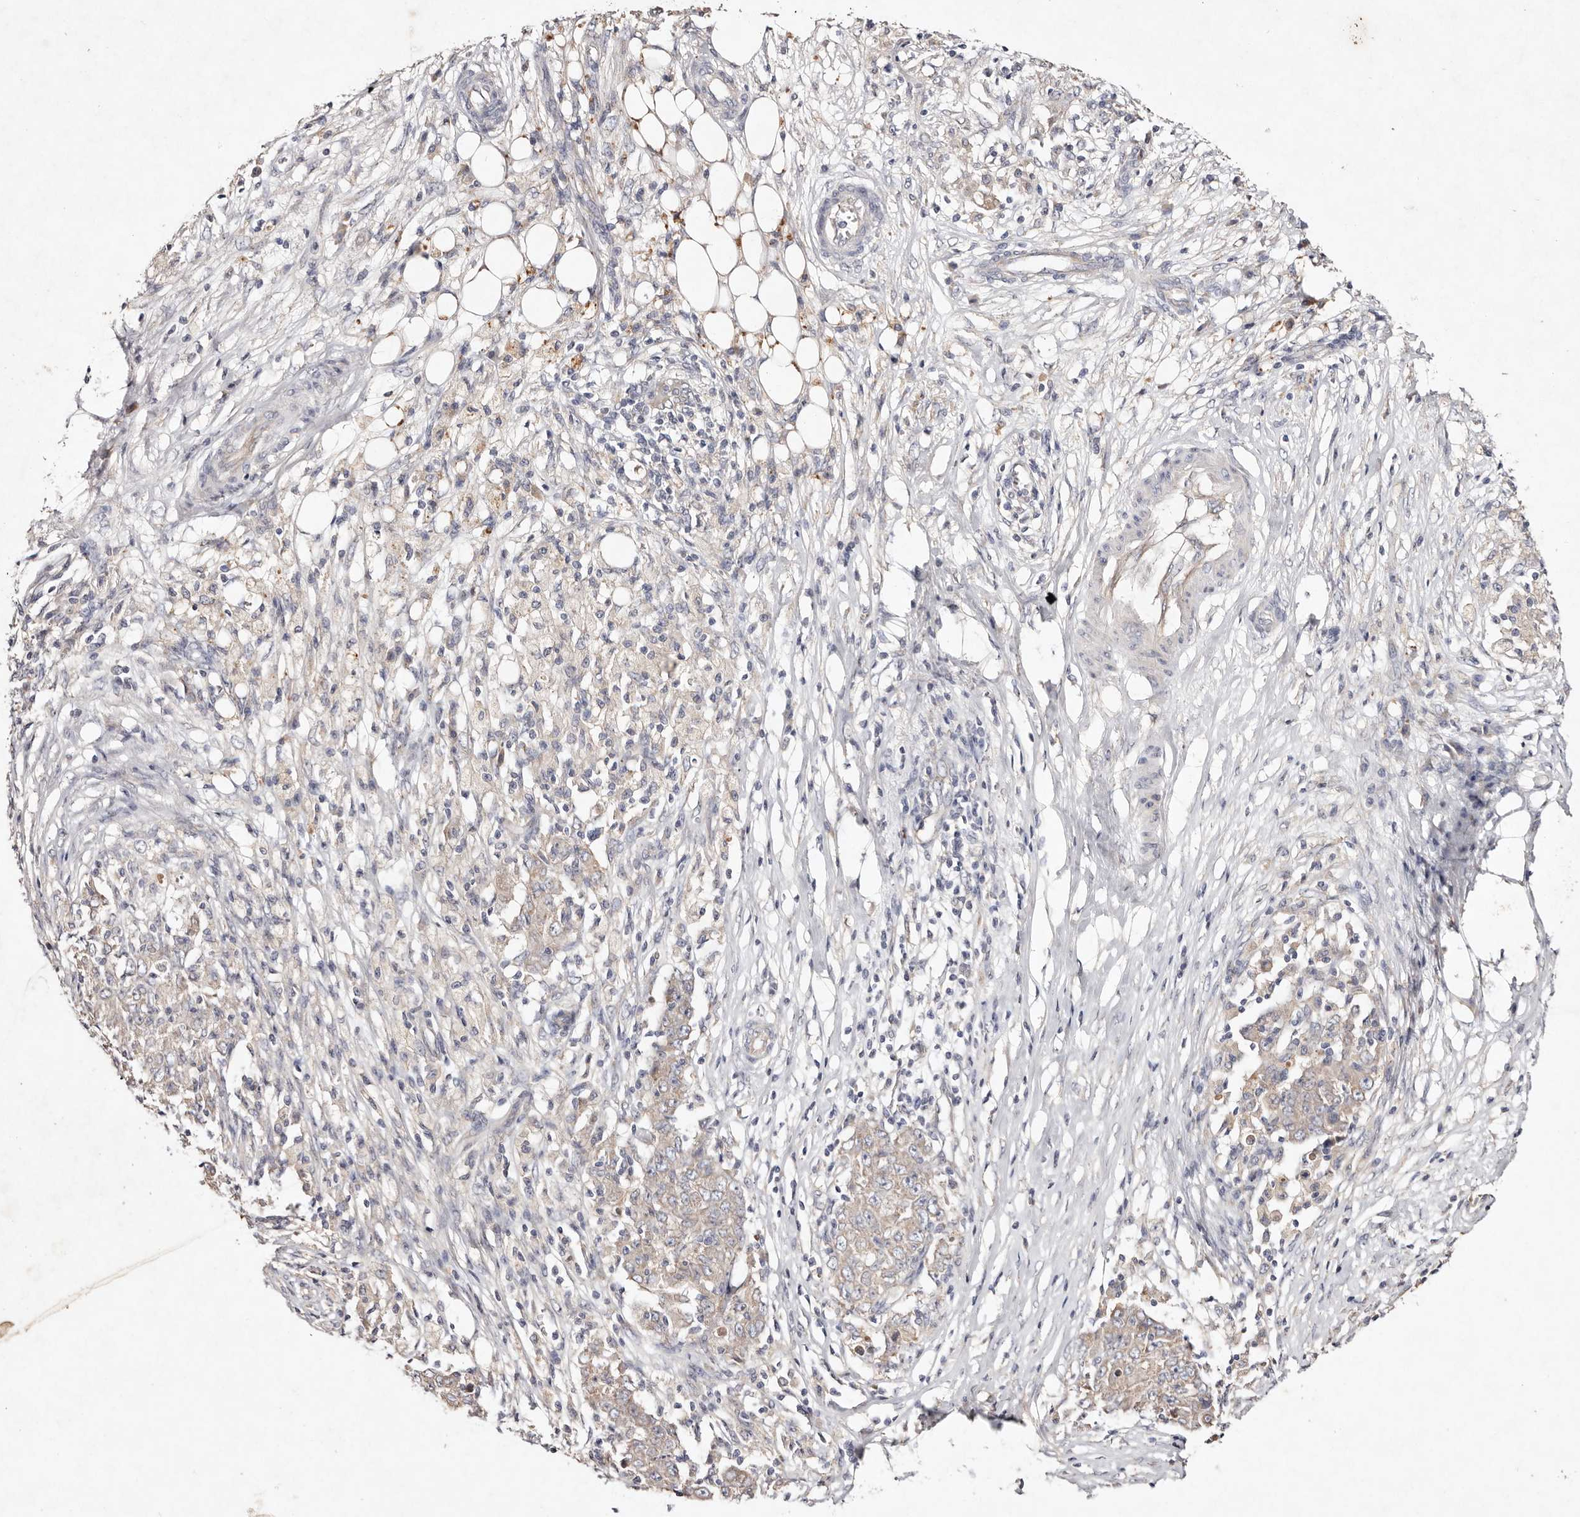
{"staining": {"intensity": "weak", "quantity": "<25%", "location": "cytoplasmic/membranous"}, "tissue": "ovarian cancer", "cell_type": "Tumor cells", "image_type": "cancer", "snomed": [{"axis": "morphology", "description": "Carcinoma, endometroid"}, {"axis": "topography", "description": "Ovary"}], "caption": "Immunohistochemical staining of ovarian cancer (endometroid carcinoma) exhibits no significant expression in tumor cells. (Stains: DAB IHC with hematoxylin counter stain, Microscopy: brightfield microscopy at high magnification).", "gene": "TSC2", "patient": {"sex": "female", "age": 42}}